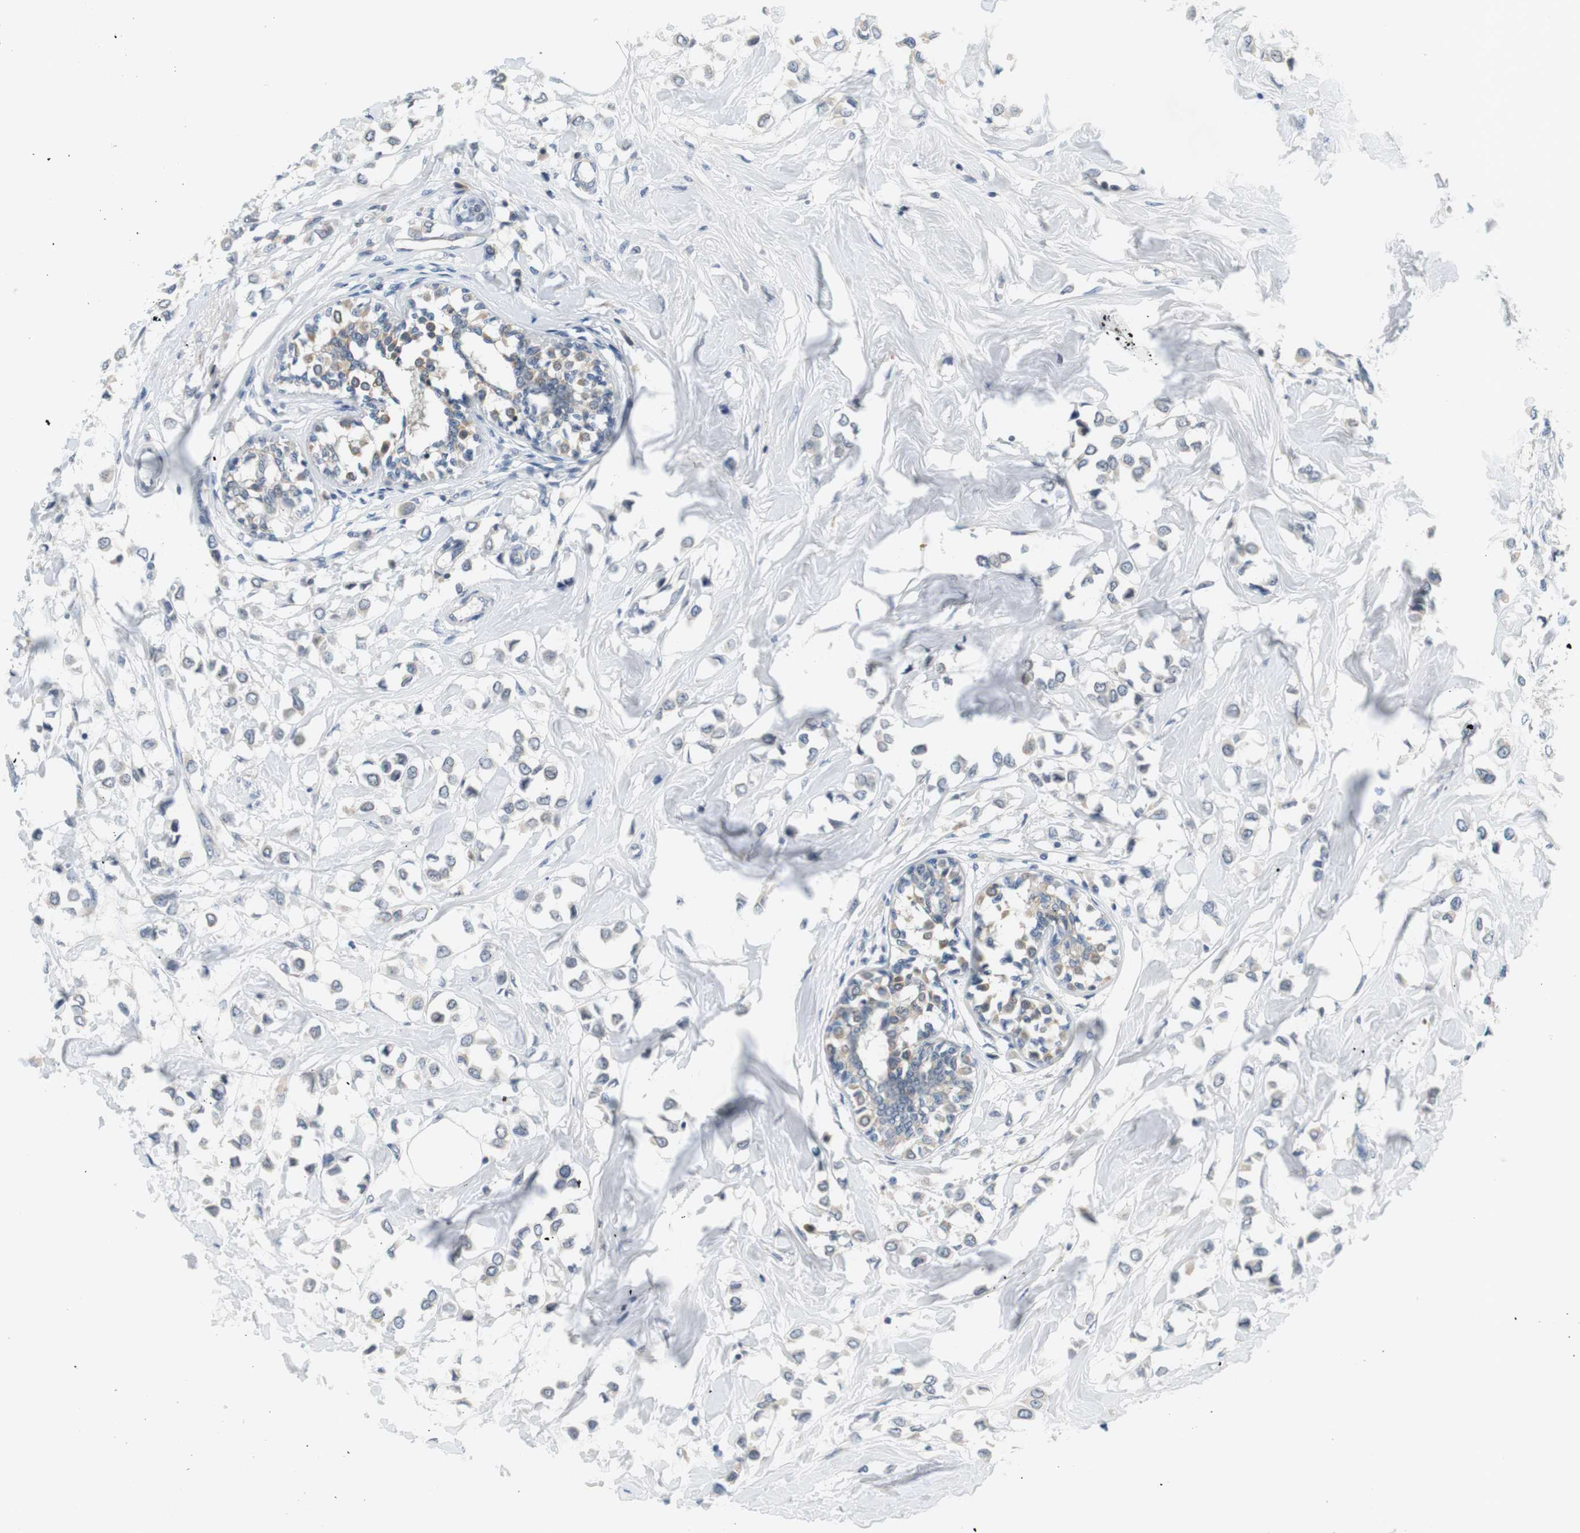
{"staining": {"intensity": "negative", "quantity": "none", "location": "none"}, "tissue": "breast cancer", "cell_type": "Tumor cells", "image_type": "cancer", "snomed": [{"axis": "morphology", "description": "Lobular carcinoma"}, {"axis": "topography", "description": "Breast"}], "caption": "This micrograph is of breast cancer (lobular carcinoma) stained with IHC to label a protein in brown with the nuclei are counter-stained blue. There is no staining in tumor cells.", "gene": "WNT7A", "patient": {"sex": "female", "age": 51}}